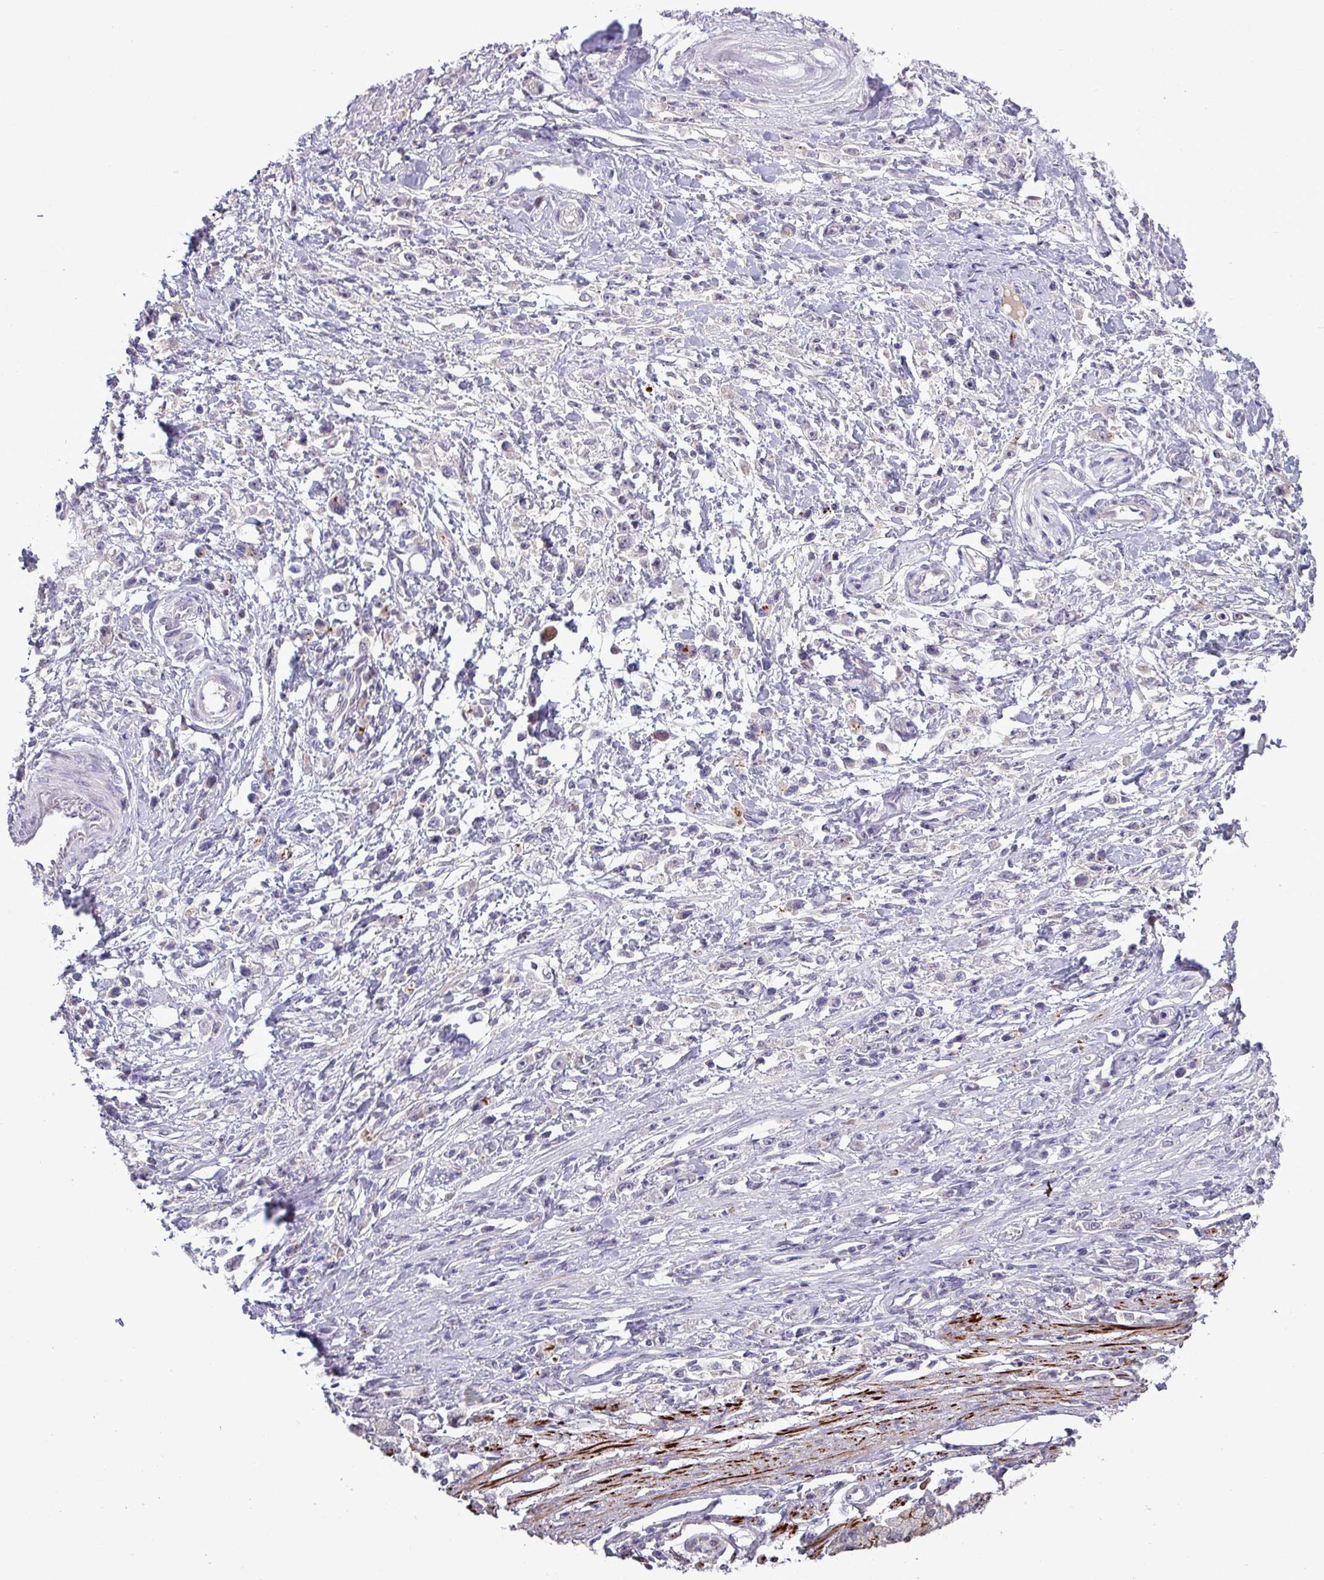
{"staining": {"intensity": "negative", "quantity": "none", "location": "none"}, "tissue": "stomach cancer", "cell_type": "Tumor cells", "image_type": "cancer", "snomed": [{"axis": "morphology", "description": "Adenocarcinoma, NOS"}, {"axis": "topography", "description": "Stomach"}], "caption": "Tumor cells show no significant positivity in stomach cancer (adenocarcinoma).", "gene": "RIPPLY1", "patient": {"sex": "female", "age": 59}}